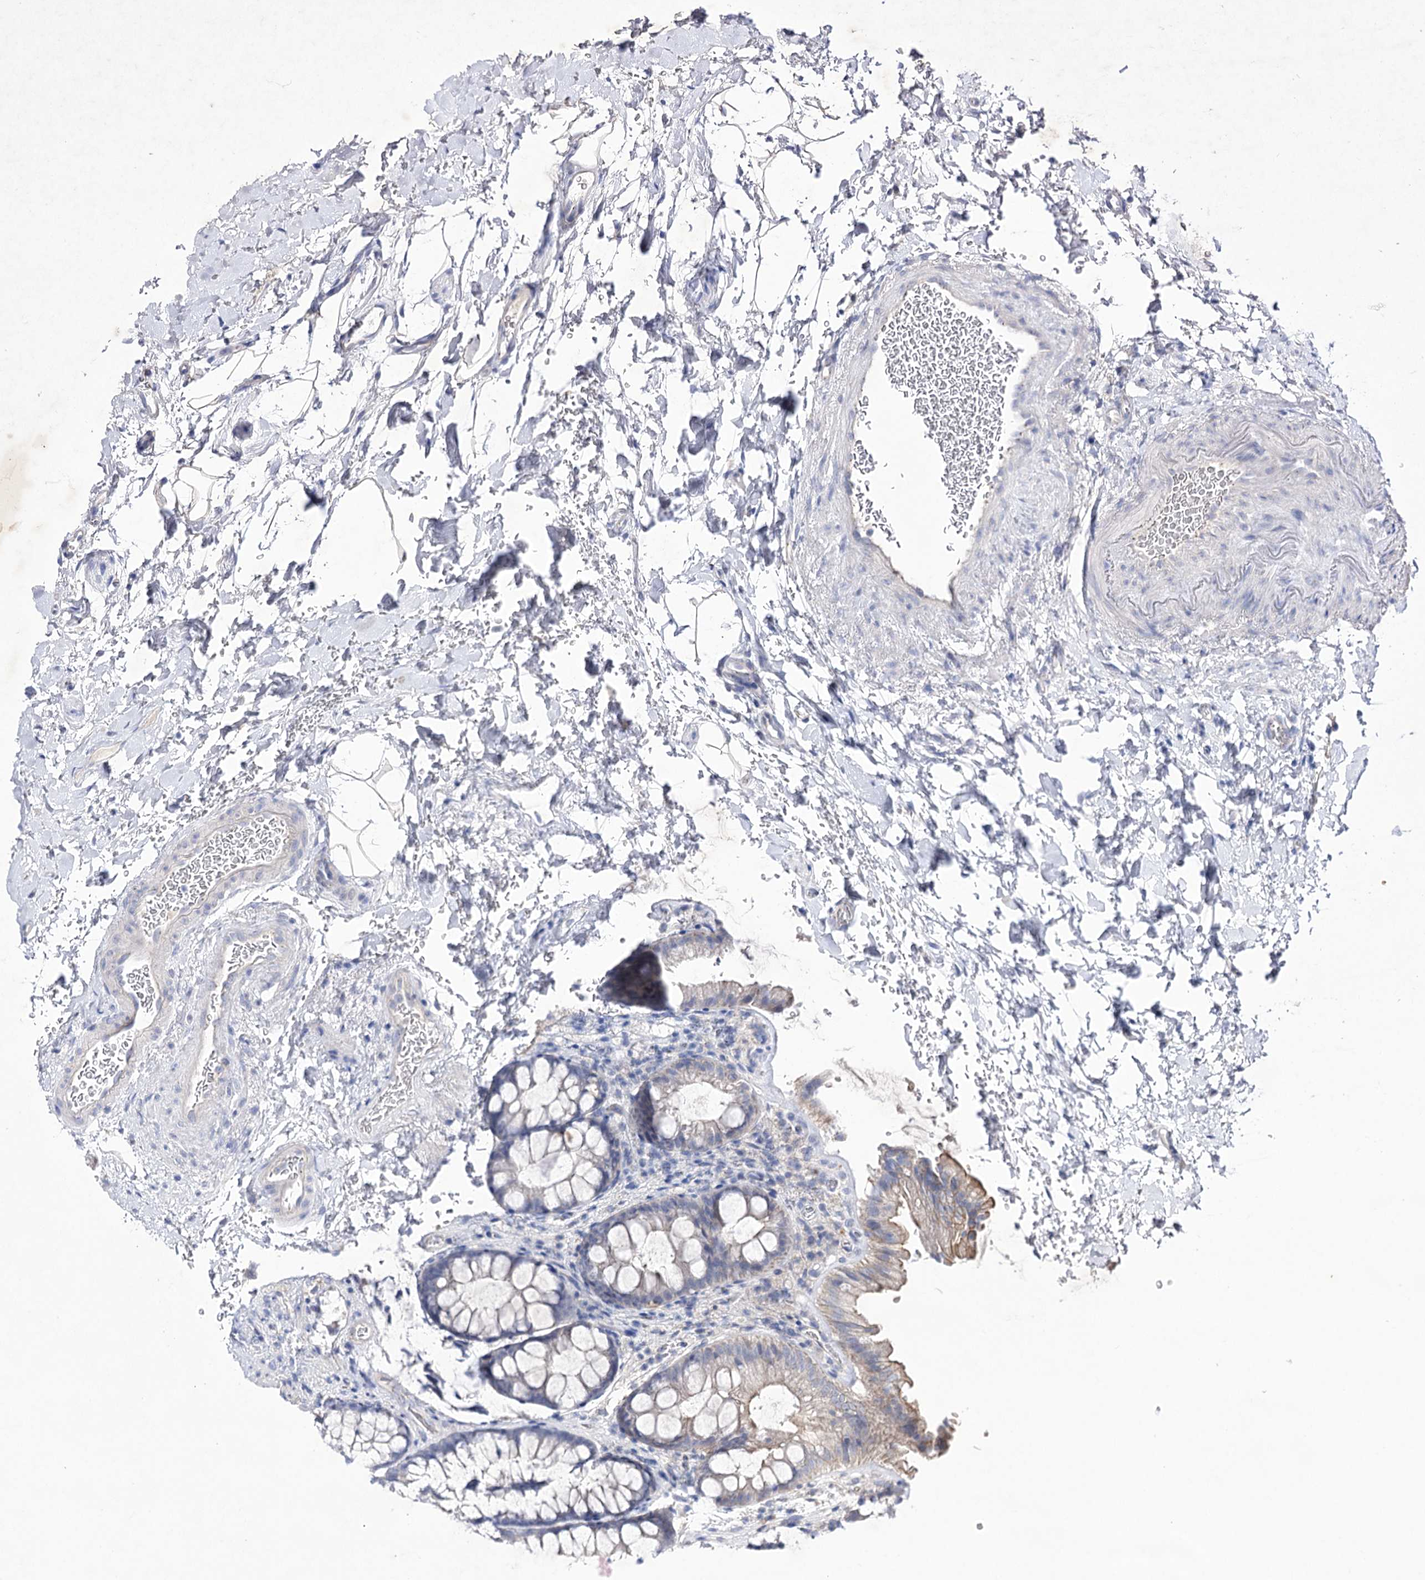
{"staining": {"intensity": "negative", "quantity": "none", "location": "none"}, "tissue": "colon", "cell_type": "Endothelial cells", "image_type": "normal", "snomed": [{"axis": "morphology", "description": "Normal tissue, NOS"}, {"axis": "topography", "description": "Colon"}], "caption": "A micrograph of human colon is negative for staining in endothelial cells.", "gene": "COX15", "patient": {"sex": "female", "age": 62}}